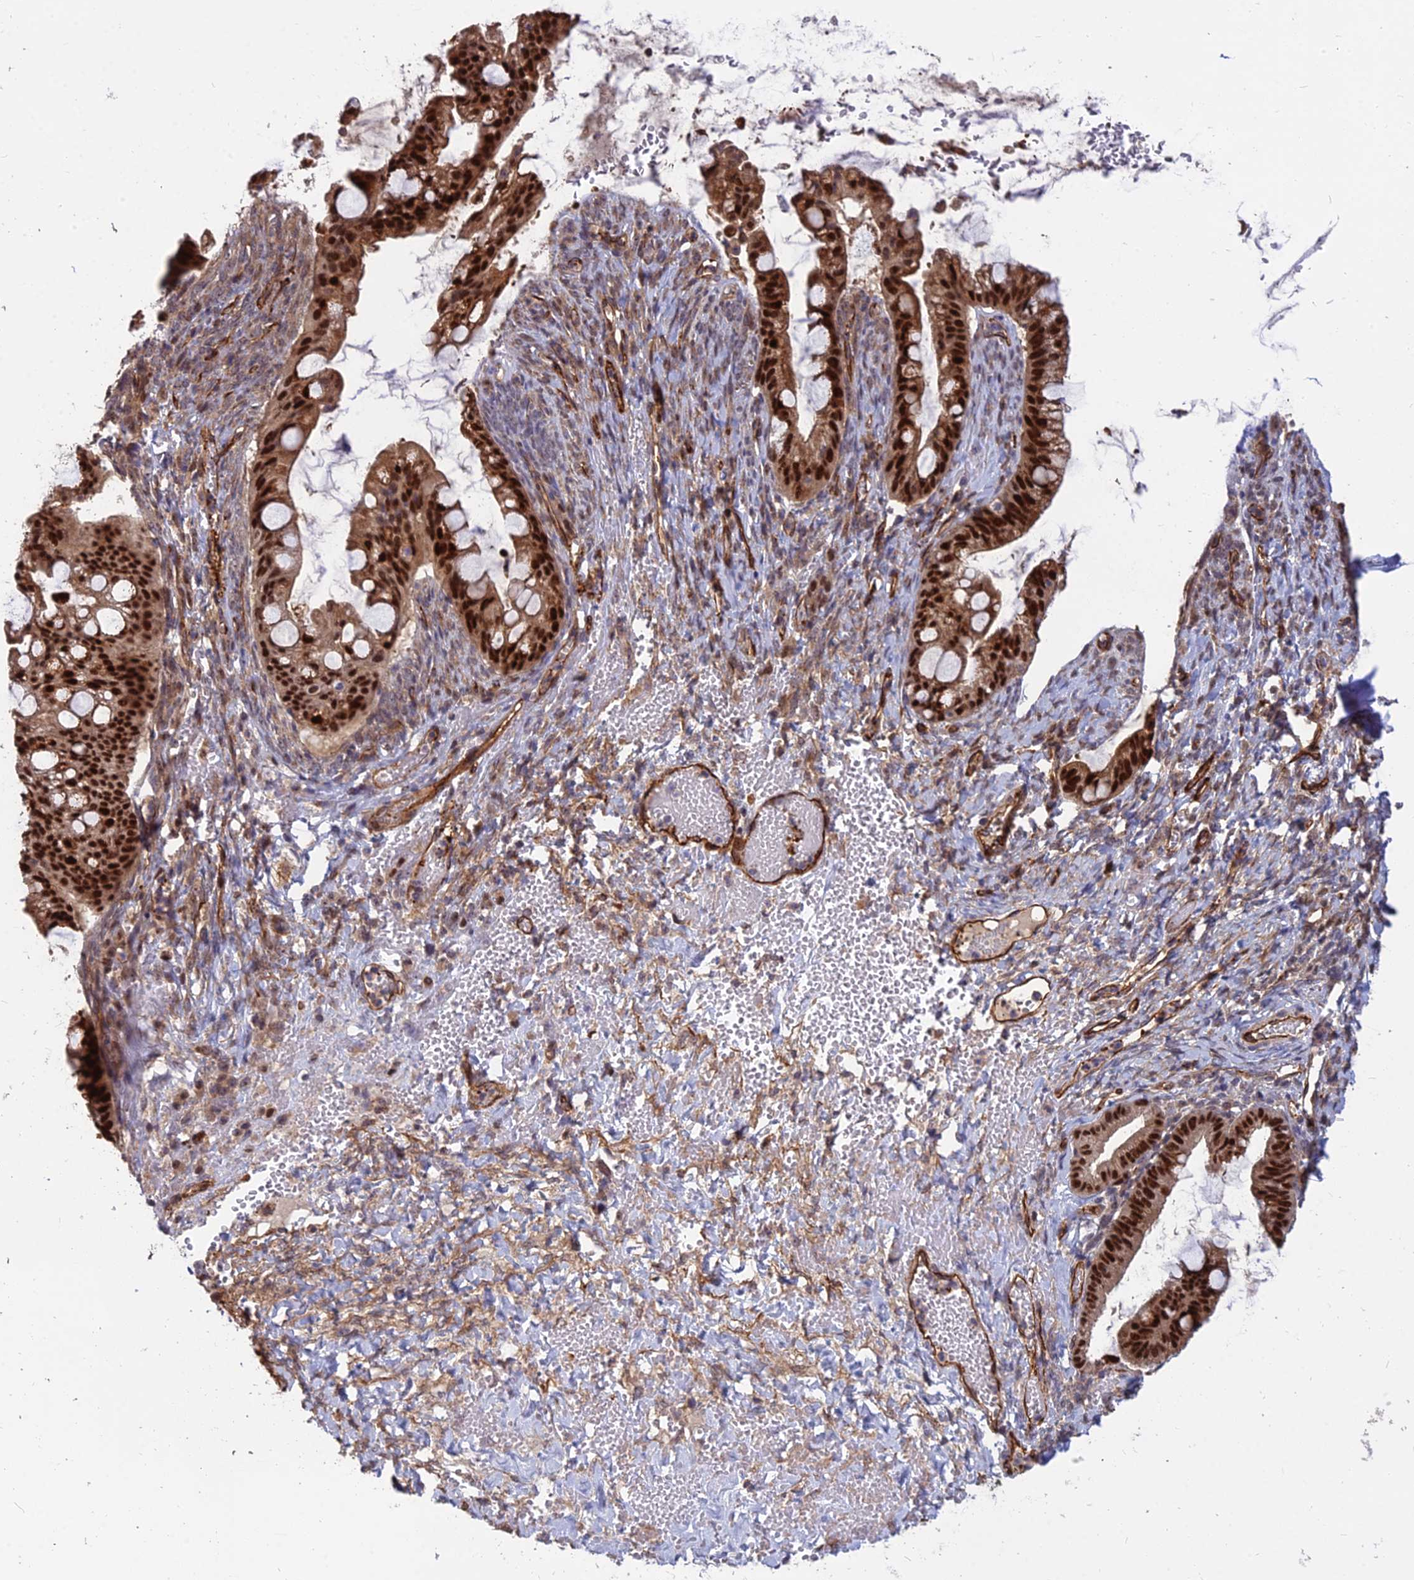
{"staining": {"intensity": "strong", "quantity": ">75%", "location": "cytoplasmic/membranous,nuclear"}, "tissue": "ovarian cancer", "cell_type": "Tumor cells", "image_type": "cancer", "snomed": [{"axis": "morphology", "description": "Cystadenocarcinoma, mucinous, NOS"}, {"axis": "topography", "description": "Ovary"}], "caption": "This micrograph demonstrates ovarian cancer stained with IHC to label a protein in brown. The cytoplasmic/membranous and nuclear of tumor cells show strong positivity for the protein. Nuclei are counter-stained blue.", "gene": "TCEA3", "patient": {"sex": "female", "age": 73}}